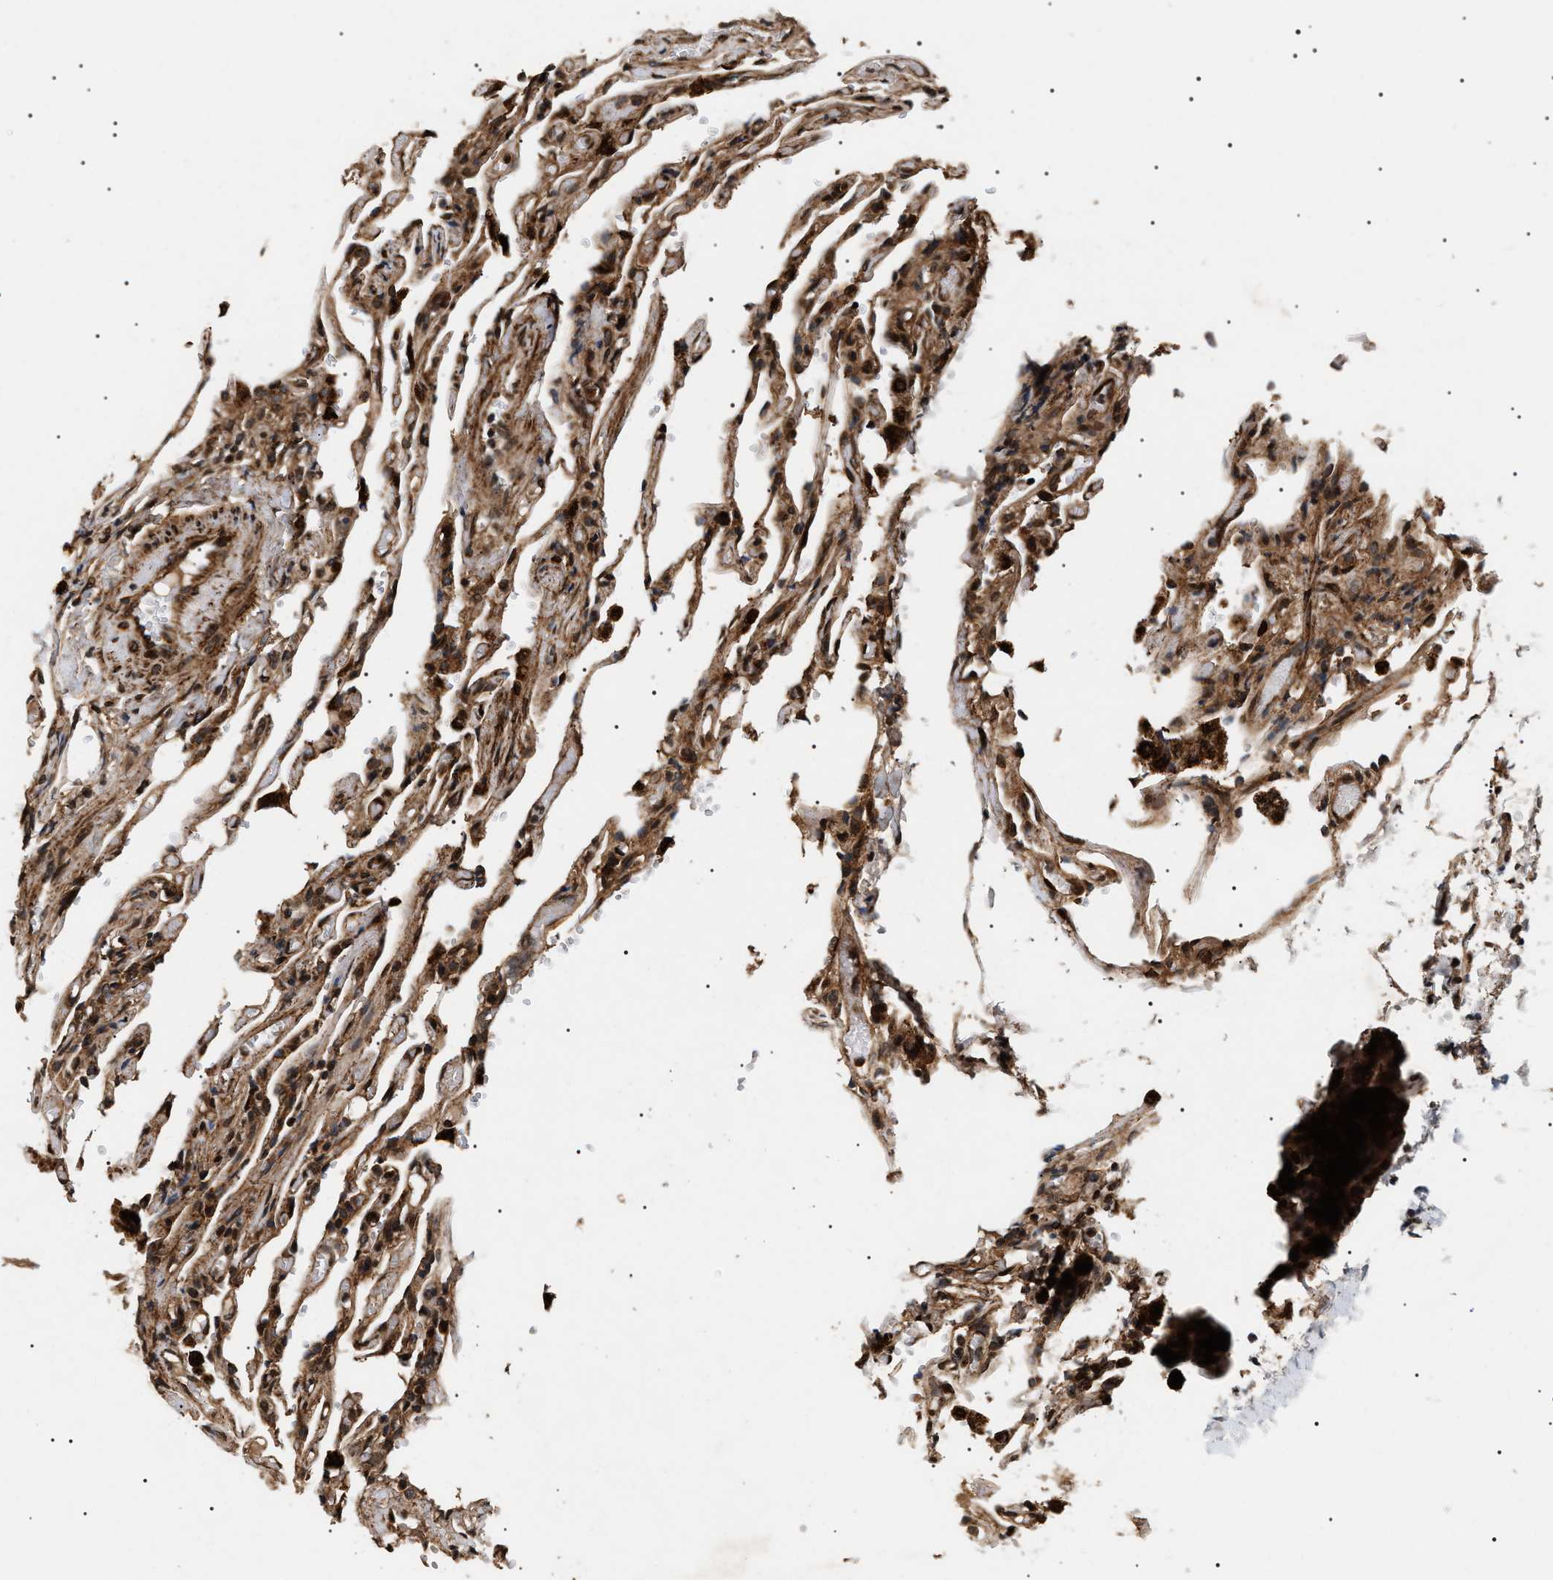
{"staining": {"intensity": "moderate", "quantity": ">75%", "location": "cytoplasmic/membranous"}, "tissue": "lung", "cell_type": "Alveolar cells", "image_type": "normal", "snomed": [{"axis": "morphology", "description": "Normal tissue, NOS"}, {"axis": "topography", "description": "Lung"}], "caption": "DAB immunohistochemical staining of benign lung shows moderate cytoplasmic/membranous protein expression in about >75% of alveolar cells. The staining was performed using DAB to visualize the protein expression in brown, while the nuclei were stained in blue with hematoxylin (Magnification: 20x).", "gene": "ZBTB26", "patient": {"sex": "male", "age": 21}}